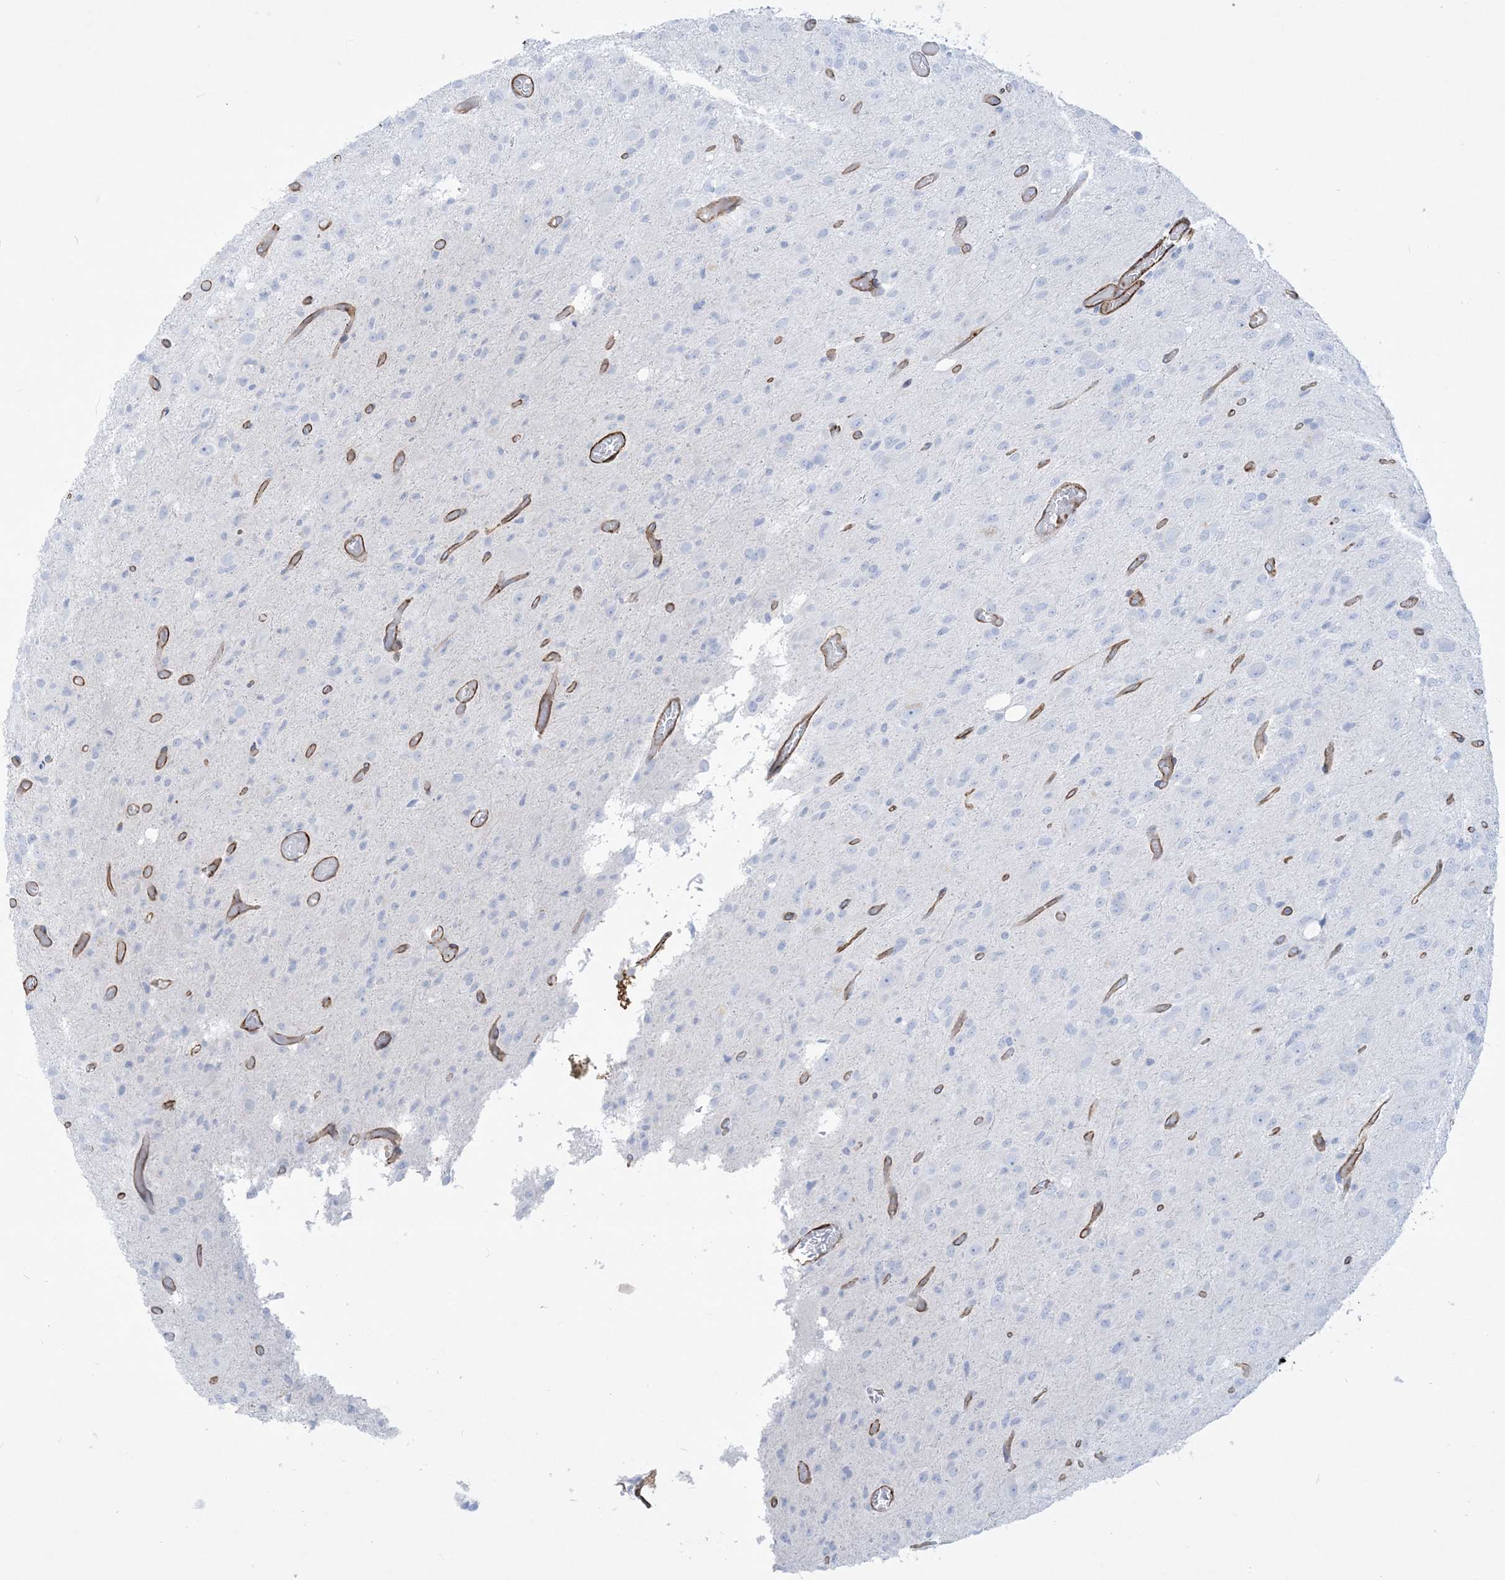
{"staining": {"intensity": "negative", "quantity": "none", "location": "none"}, "tissue": "glioma", "cell_type": "Tumor cells", "image_type": "cancer", "snomed": [{"axis": "morphology", "description": "Glioma, malignant, High grade"}, {"axis": "topography", "description": "Brain"}], "caption": "Glioma stained for a protein using immunohistochemistry (IHC) exhibits no positivity tumor cells.", "gene": "B3GNT7", "patient": {"sex": "female", "age": 59}}